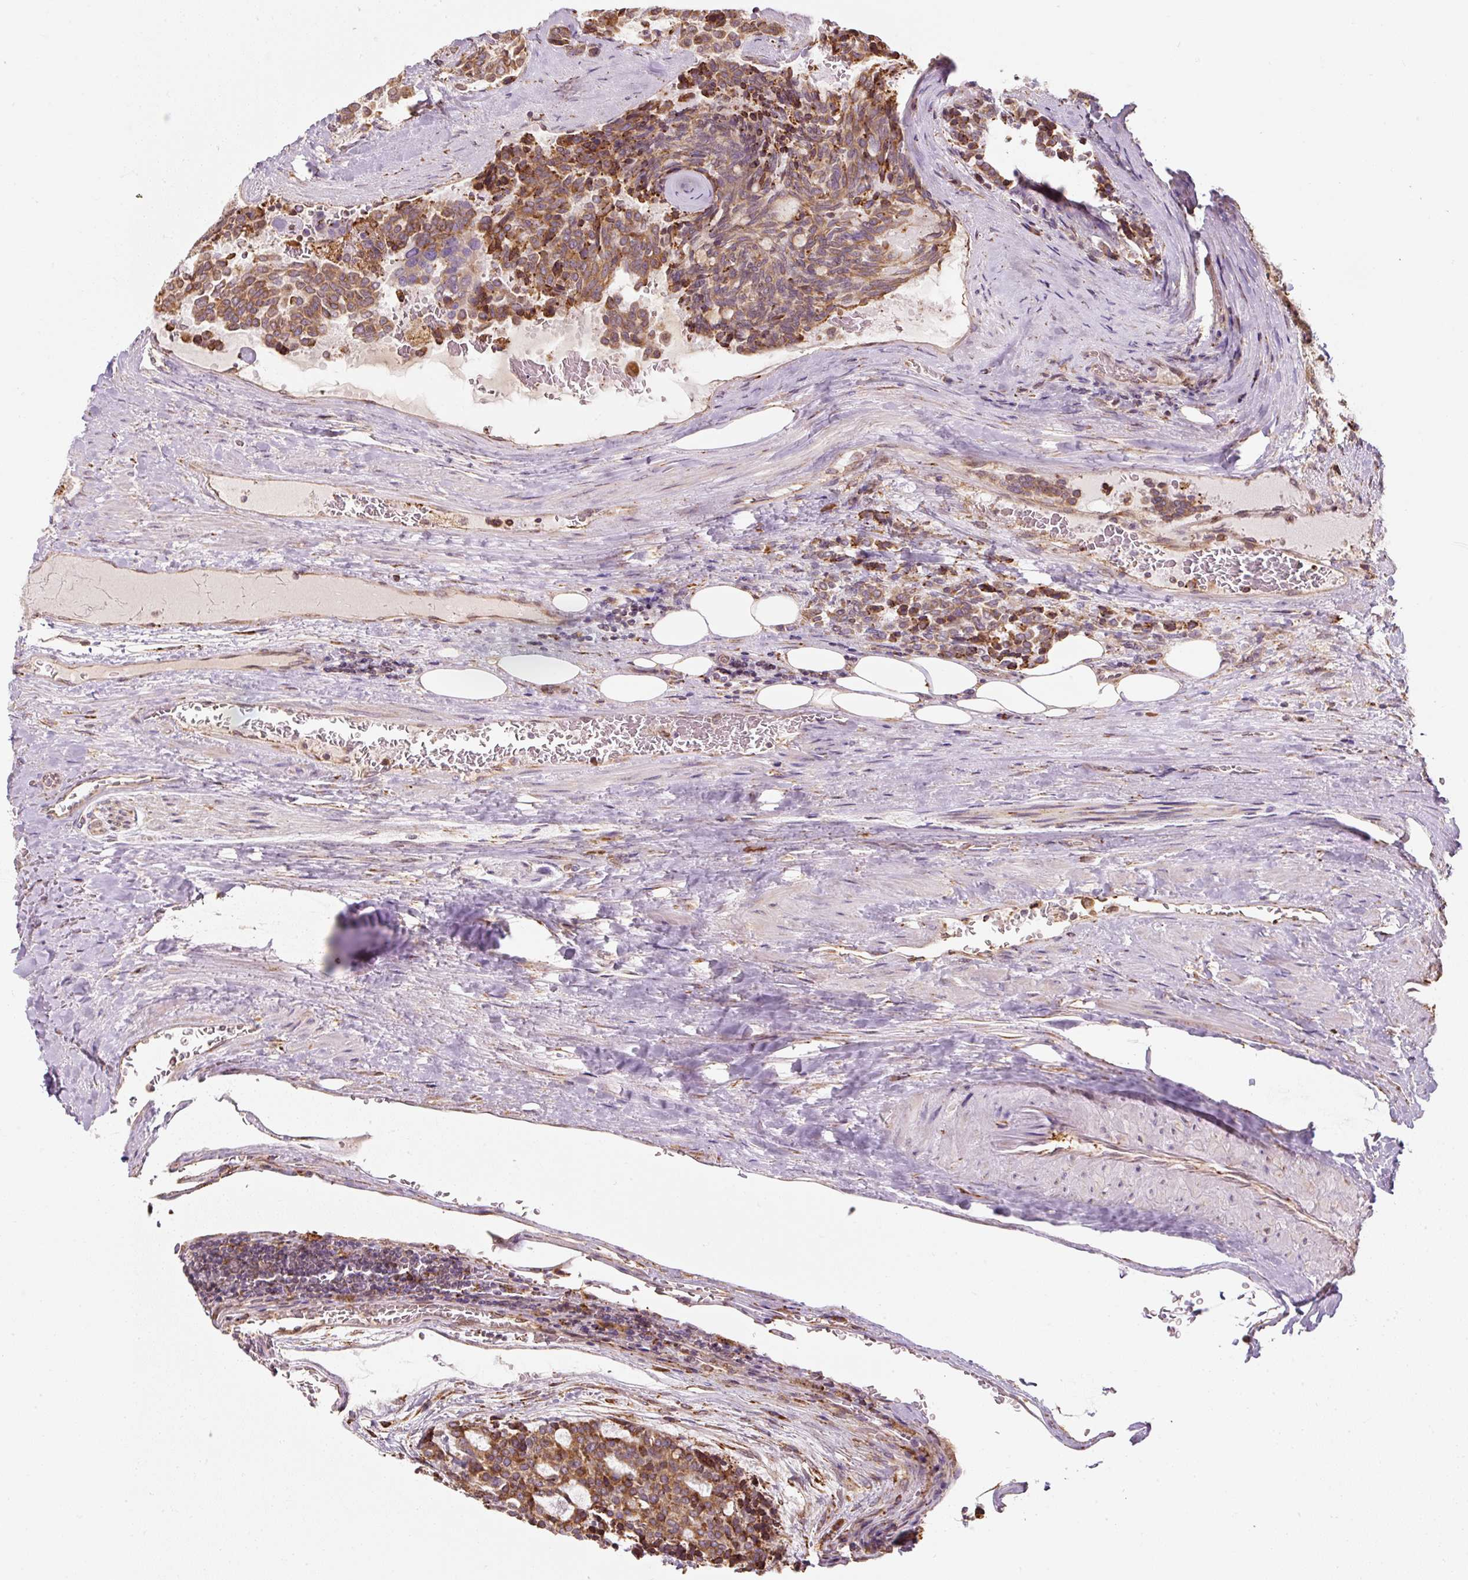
{"staining": {"intensity": "moderate", "quantity": ">75%", "location": "cytoplasmic/membranous"}, "tissue": "carcinoid", "cell_type": "Tumor cells", "image_type": "cancer", "snomed": [{"axis": "morphology", "description": "Carcinoid, malignant, NOS"}, {"axis": "topography", "description": "Pancreas"}], "caption": "The micrograph exhibits staining of malignant carcinoid, revealing moderate cytoplasmic/membranous protein staining (brown color) within tumor cells. The protein is shown in brown color, while the nuclei are stained blue.", "gene": "PRKCSH", "patient": {"sex": "female", "age": 54}}